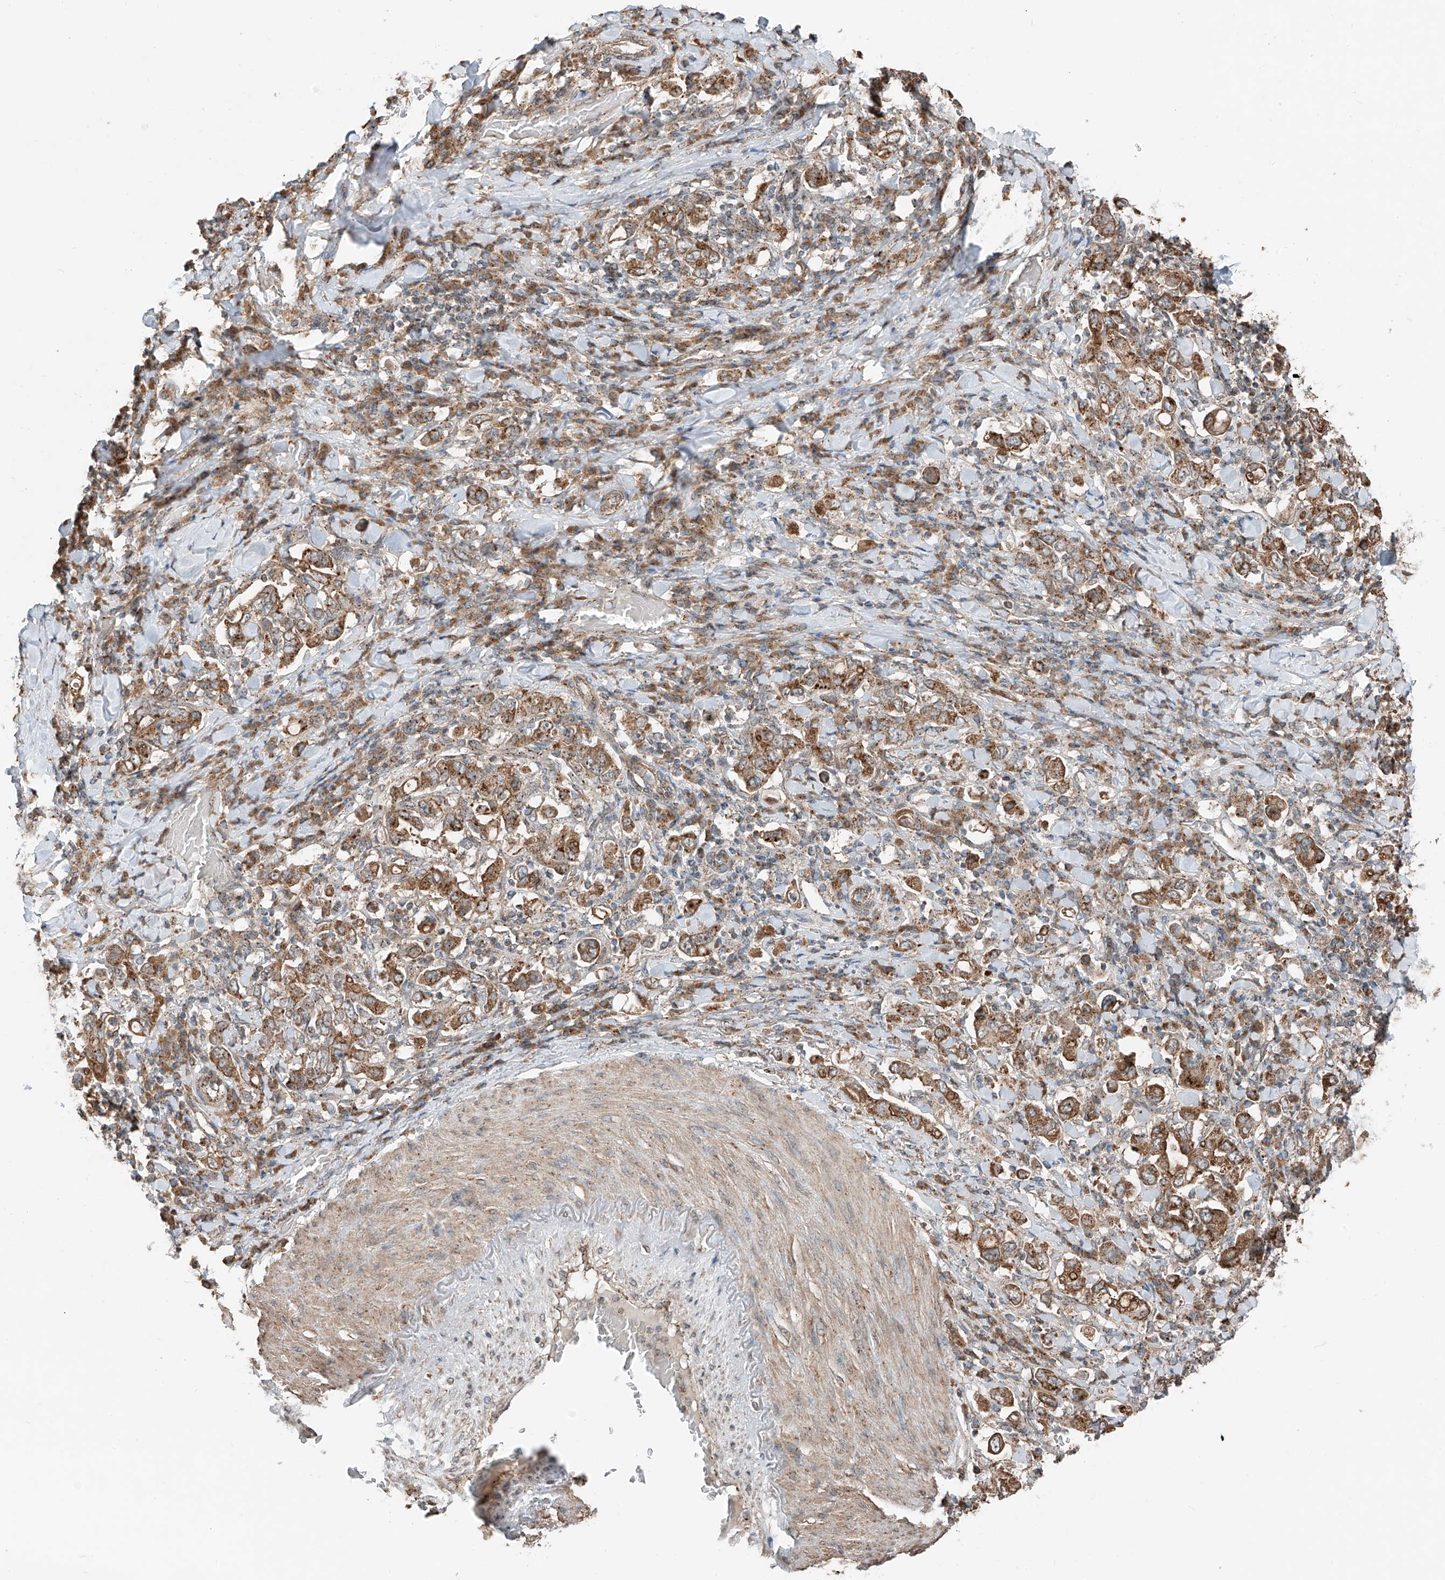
{"staining": {"intensity": "moderate", "quantity": ">75%", "location": "cytoplasmic/membranous"}, "tissue": "stomach cancer", "cell_type": "Tumor cells", "image_type": "cancer", "snomed": [{"axis": "morphology", "description": "Adenocarcinoma, NOS"}, {"axis": "topography", "description": "Stomach, upper"}], "caption": "Protein positivity by immunohistochemistry exhibits moderate cytoplasmic/membranous staining in approximately >75% of tumor cells in adenocarcinoma (stomach).", "gene": "CEP162", "patient": {"sex": "male", "age": 62}}